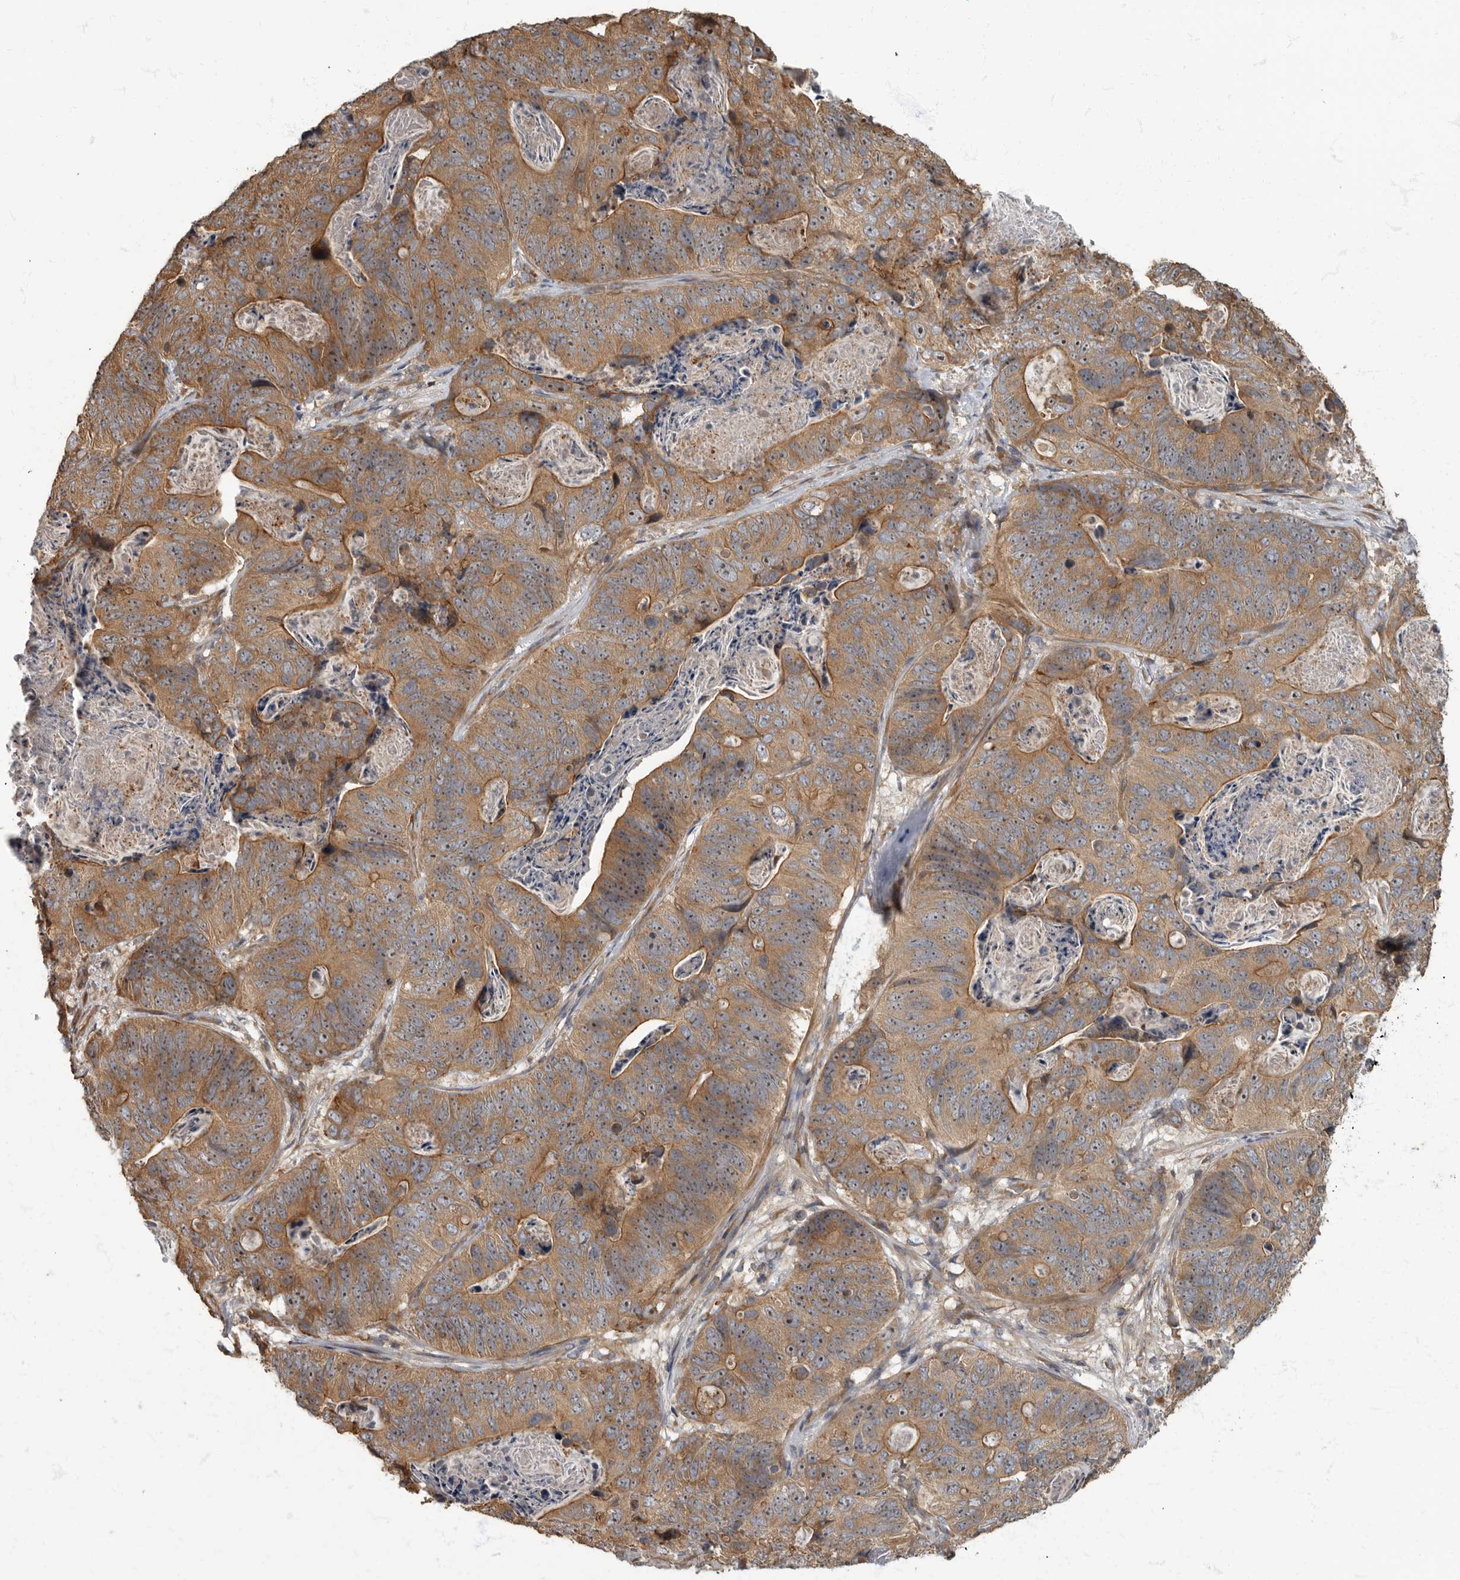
{"staining": {"intensity": "moderate", "quantity": ">75%", "location": "cytoplasmic/membranous"}, "tissue": "stomach cancer", "cell_type": "Tumor cells", "image_type": "cancer", "snomed": [{"axis": "morphology", "description": "Normal tissue, NOS"}, {"axis": "morphology", "description": "Adenocarcinoma, NOS"}, {"axis": "topography", "description": "Stomach"}], "caption": "About >75% of tumor cells in stomach cancer reveal moderate cytoplasmic/membranous protein expression as visualized by brown immunohistochemical staining.", "gene": "DAAM1", "patient": {"sex": "female", "age": 89}}